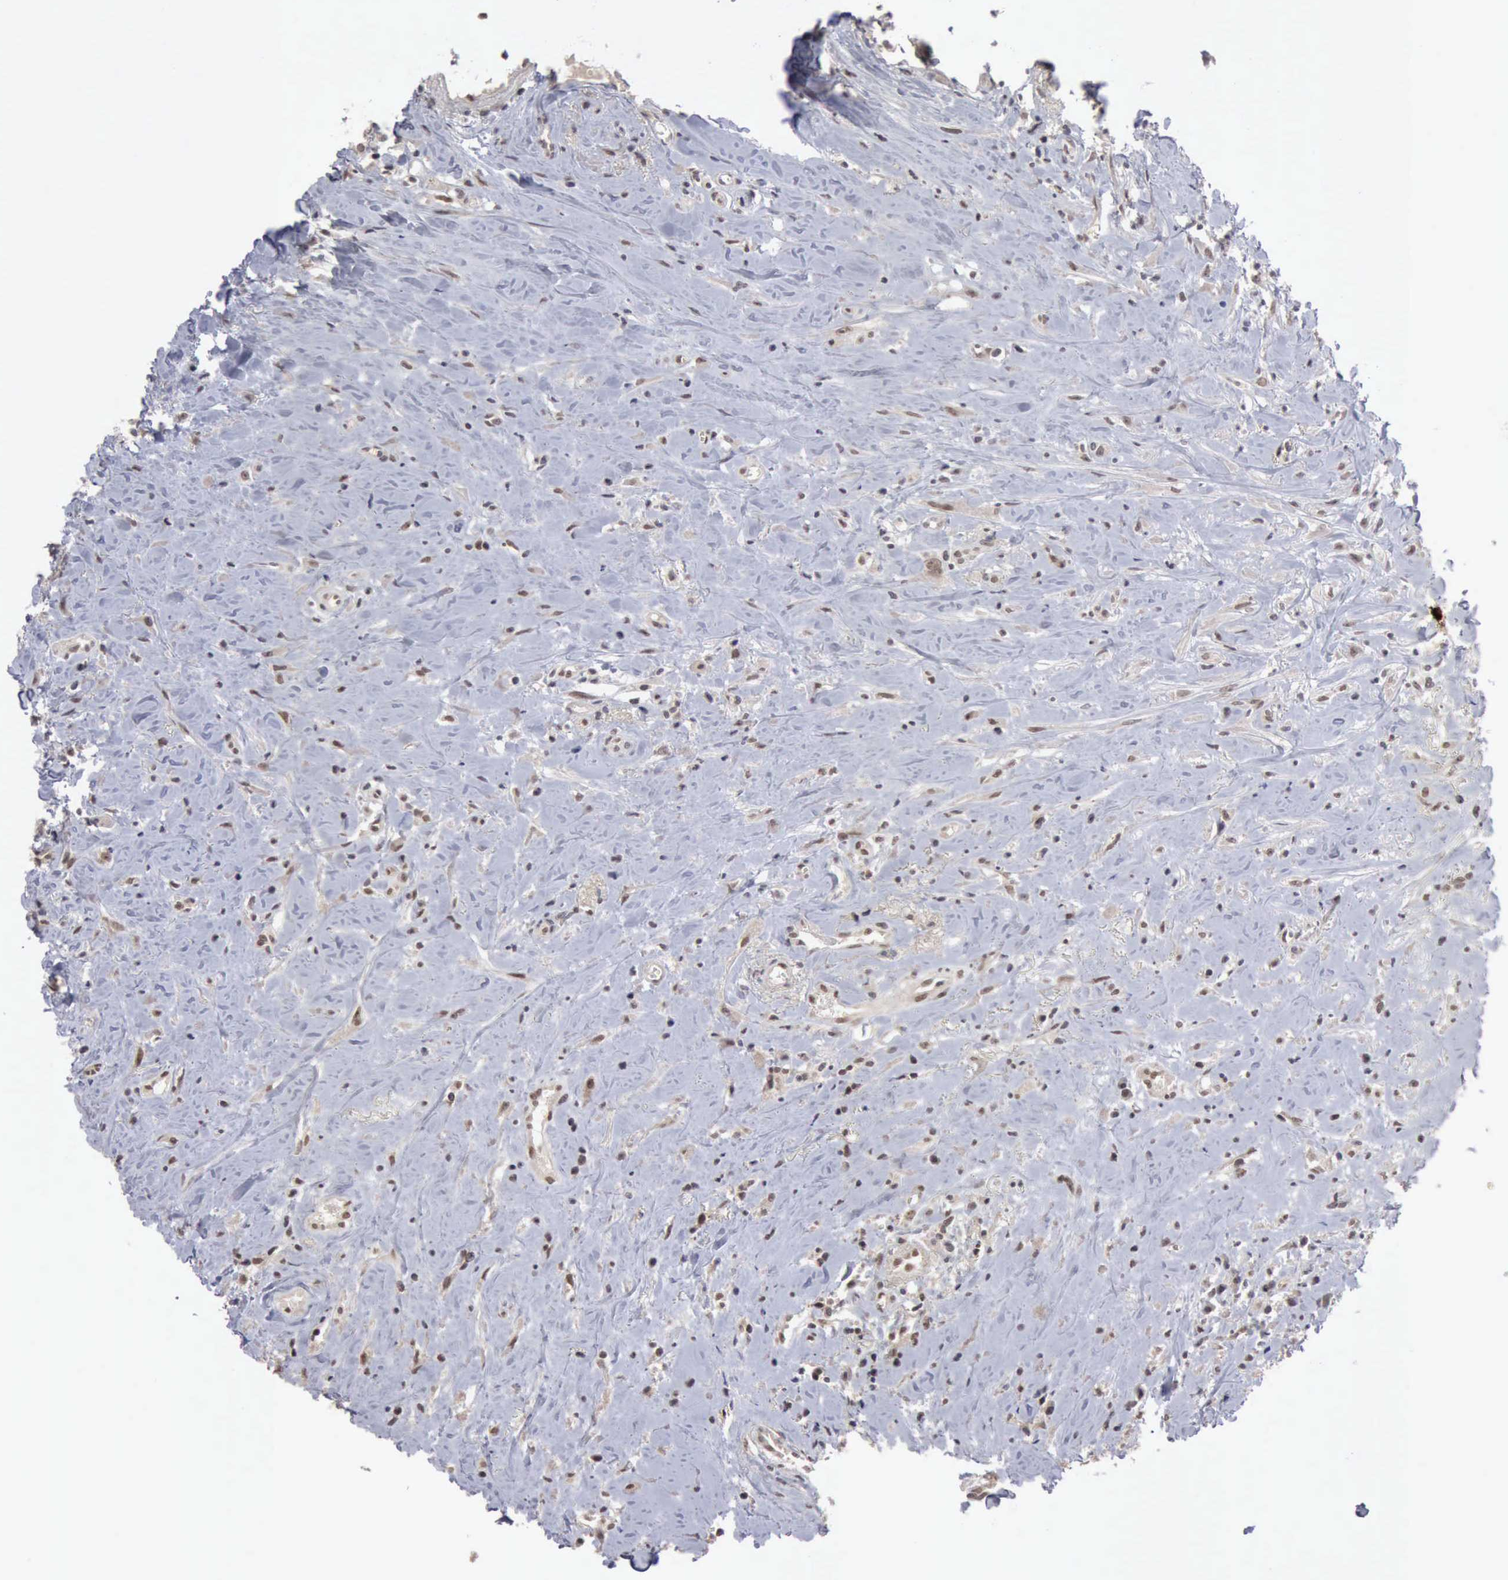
{"staining": {"intensity": "moderate", "quantity": "<25%", "location": "nuclear"}, "tissue": "head and neck cancer", "cell_type": "Tumor cells", "image_type": "cancer", "snomed": [{"axis": "morphology", "description": "Squamous cell carcinoma, NOS"}, {"axis": "topography", "description": "Oral tissue"}, {"axis": "topography", "description": "Head-Neck"}], "caption": "This photomicrograph reveals immunohistochemistry staining of head and neck squamous cell carcinoma, with low moderate nuclear expression in about <25% of tumor cells.", "gene": "CDKN2A", "patient": {"sex": "female", "age": 82}}